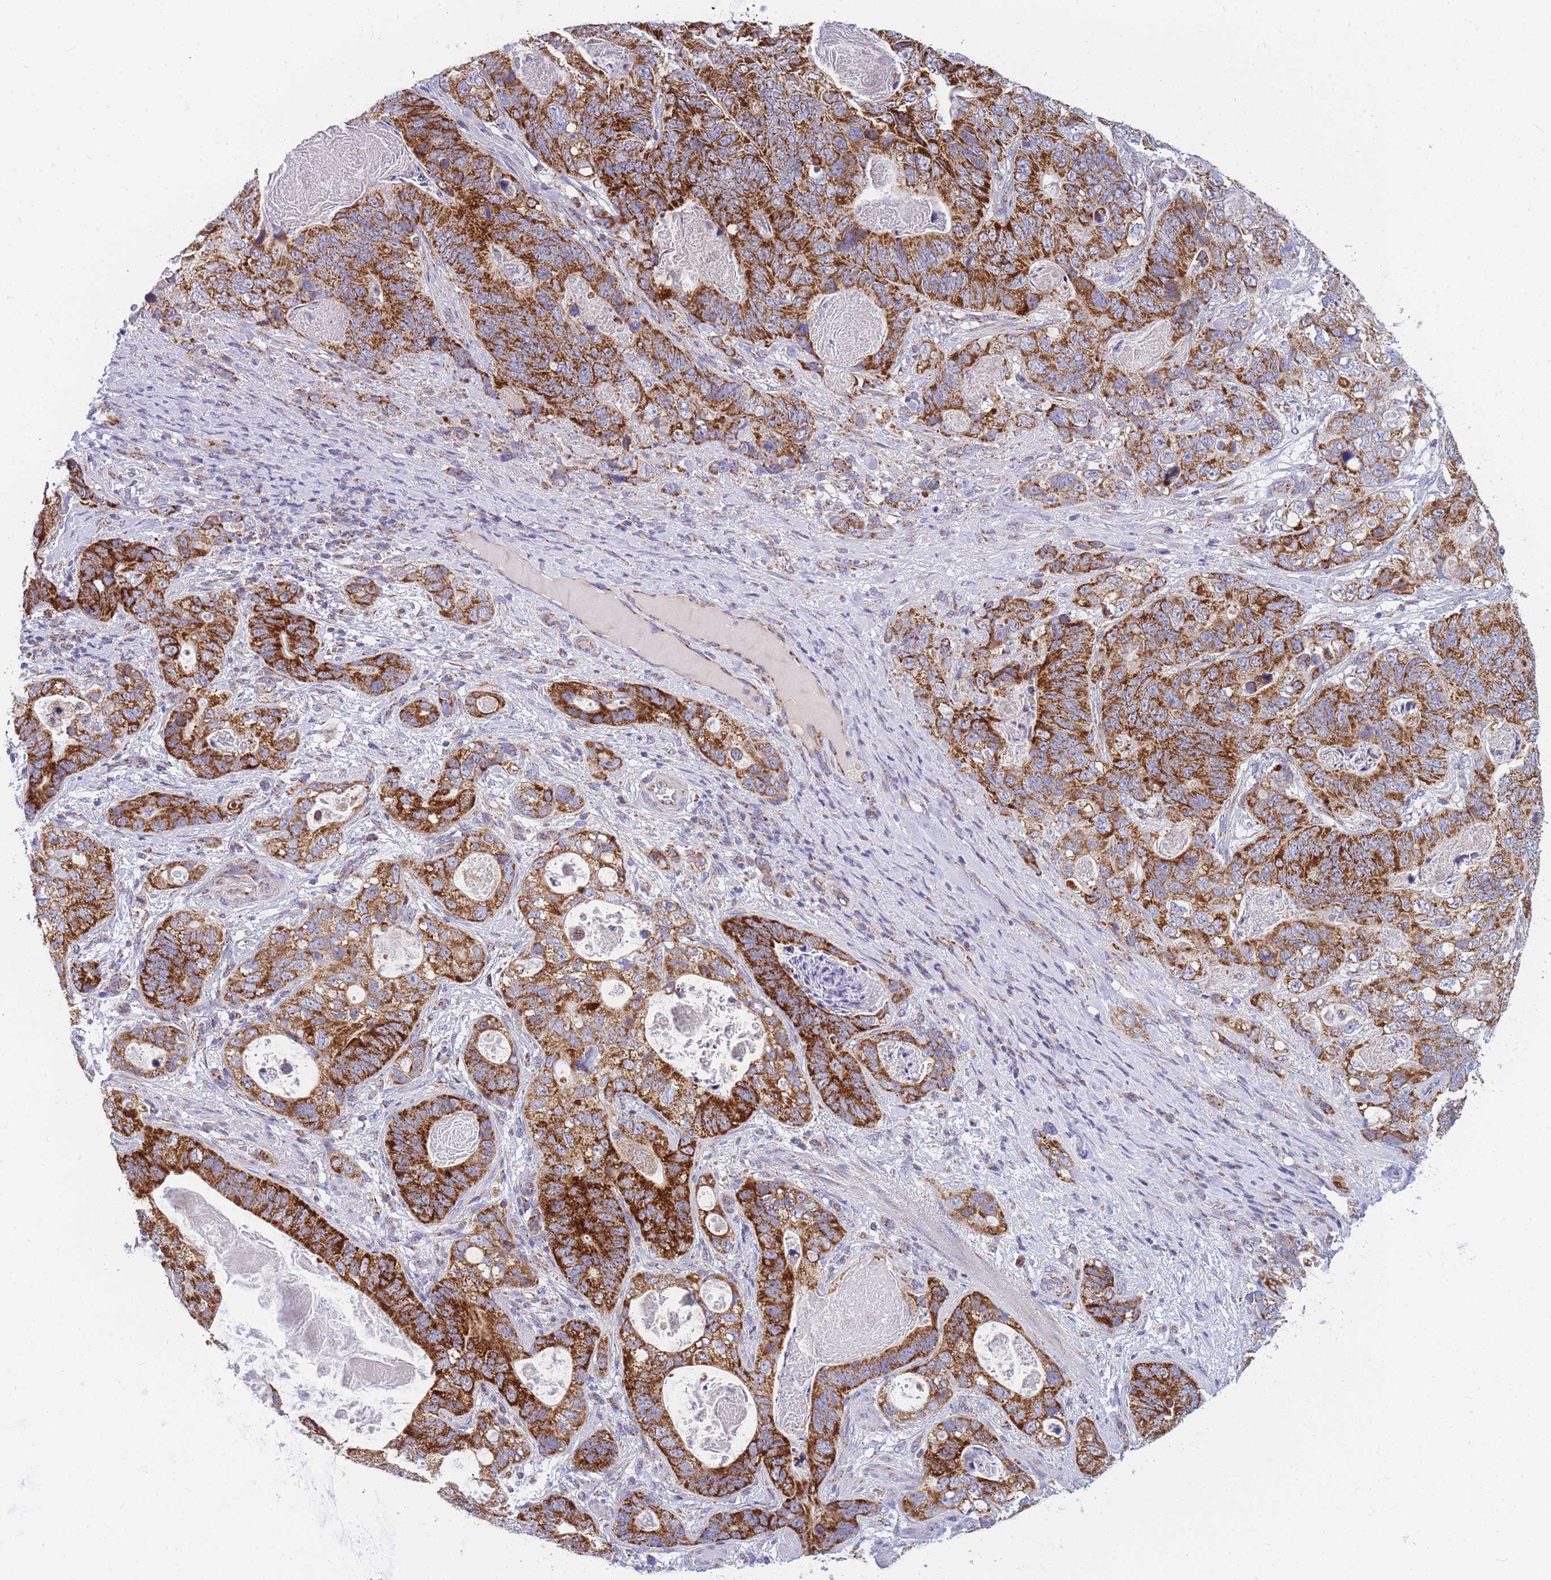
{"staining": {"intensity": "strong", "quantity": ">75%", "location": "cytoplasmic/membranous"}, "tissue": "stomach cancer", "cell_type": "Tumor cells", "image_type": "cancer", "snomed": [{"axis": "morphology", "description": "Normal tissue, NOS"}, {"axis": "morphology", "description": "Adenocarcinoma, NOS"}, {"axis": "topography", "description": "Stomach"}], "caption": "This is a photomicrograph of immunohistochemistry staining of stomach cancer (adenocarcinoma), which shows strong positivity in the cytoplasmic/membranous of tumor cells.", "gene": "MRPS11", "patient": {"sex": "female", "age": 89}}